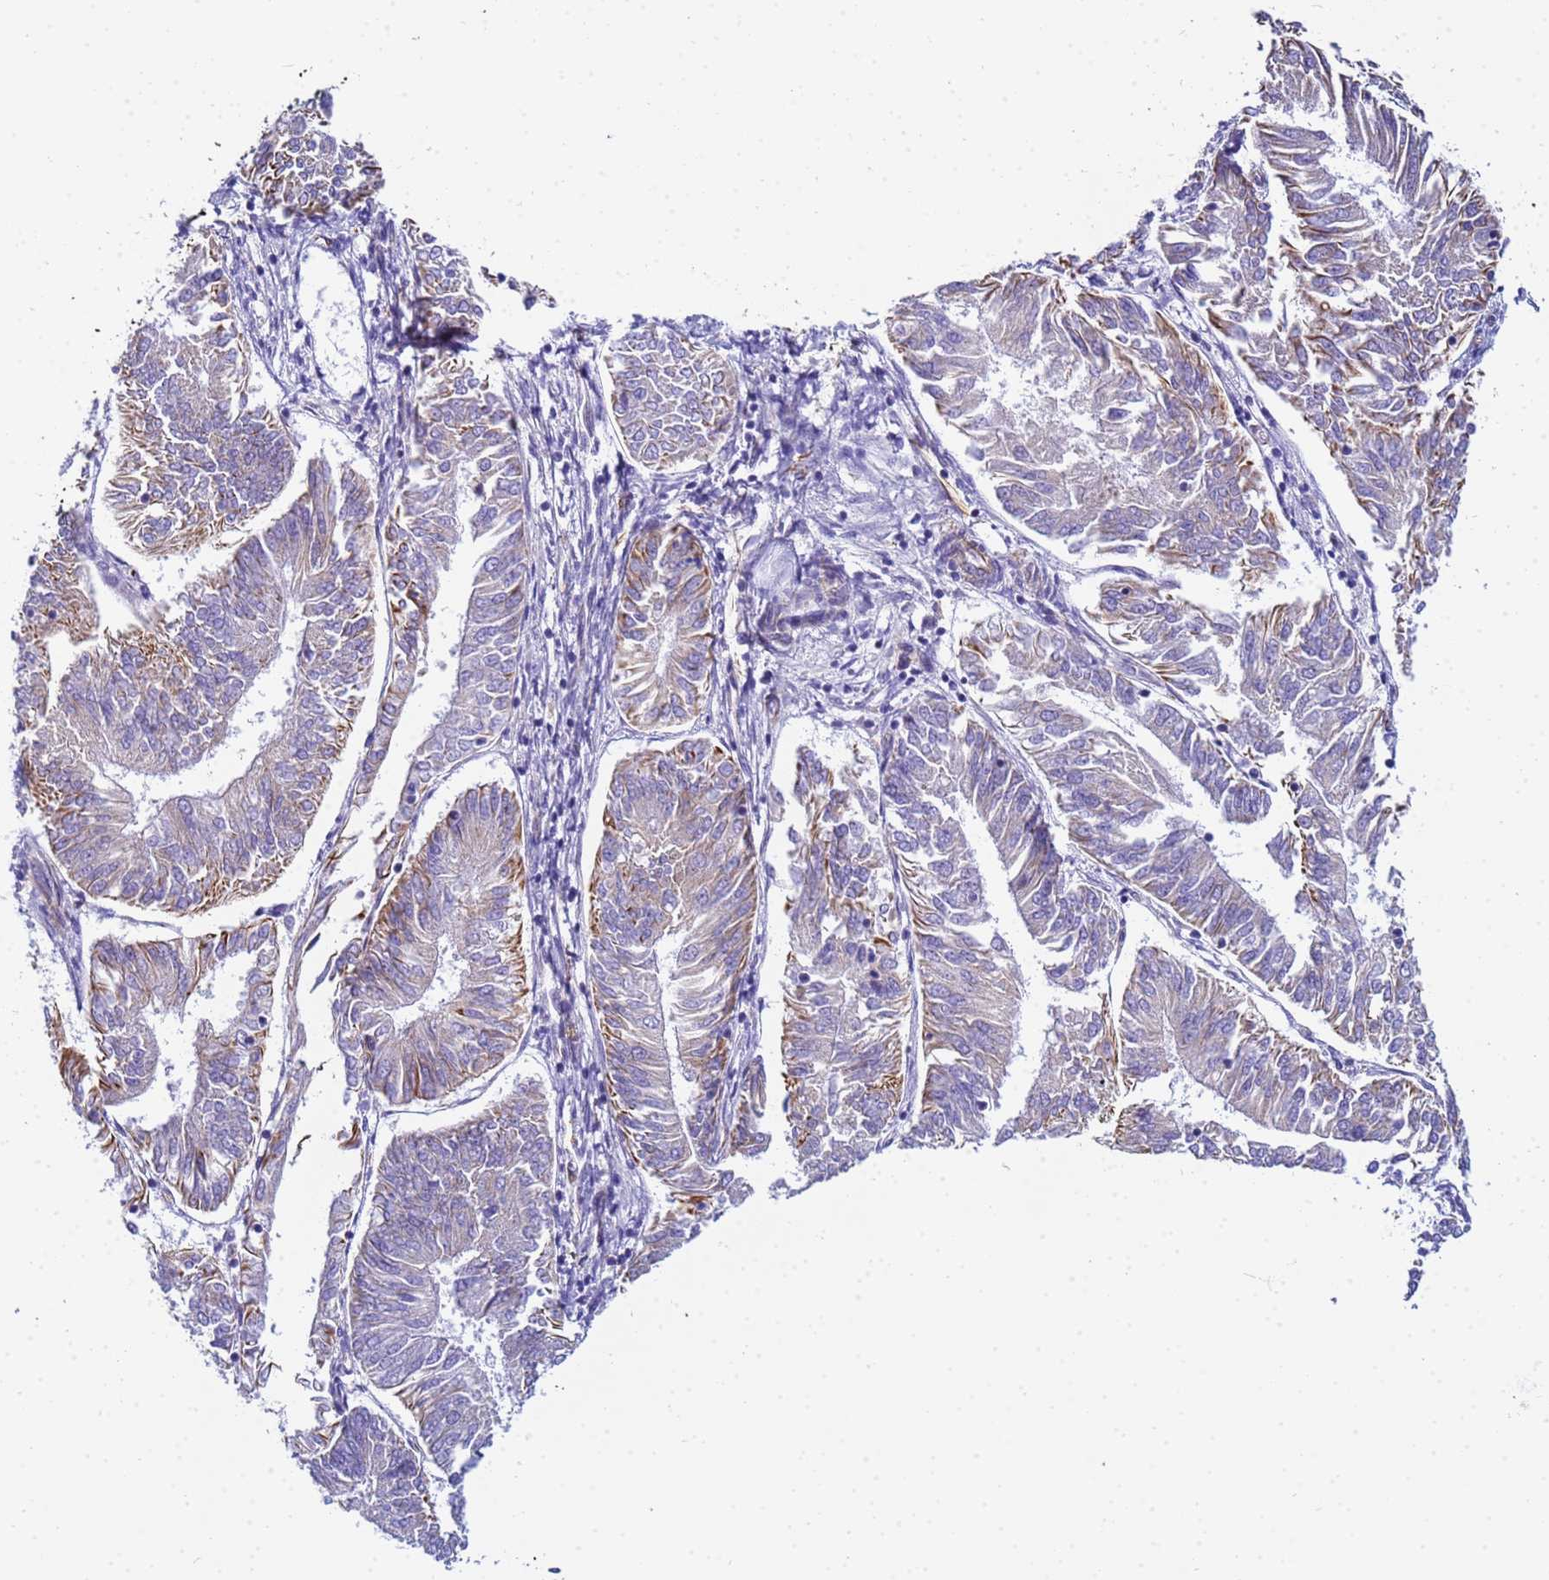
{"staining": {"intensity": "moderate", "quantity": "25%-75%", "location": "cytoplasmic/membranous"}, "tissue": "endometrial cancer", "cell_type": "Tumor cells", "image_type": "cancer", "snomed": [{"axis": "morphology", "description": "Adenocarcinoma, NOS"}, {"axis": "topography", "description": "Endometrium"}], "caption": "Endometrial cancer (adenocarcinoma) stained for a protein demonstrates moderate cytoplasmic/membranous positivity in tumor cells. The protein of interest is stained brown, and the nuclei are stained in blue (DAB (3,3'-diaminobenzidine) IHC with brightfield microscopy, high magnification).", "gene": "UBXN2B", "patient": {"sex": "female", "age": 58}}